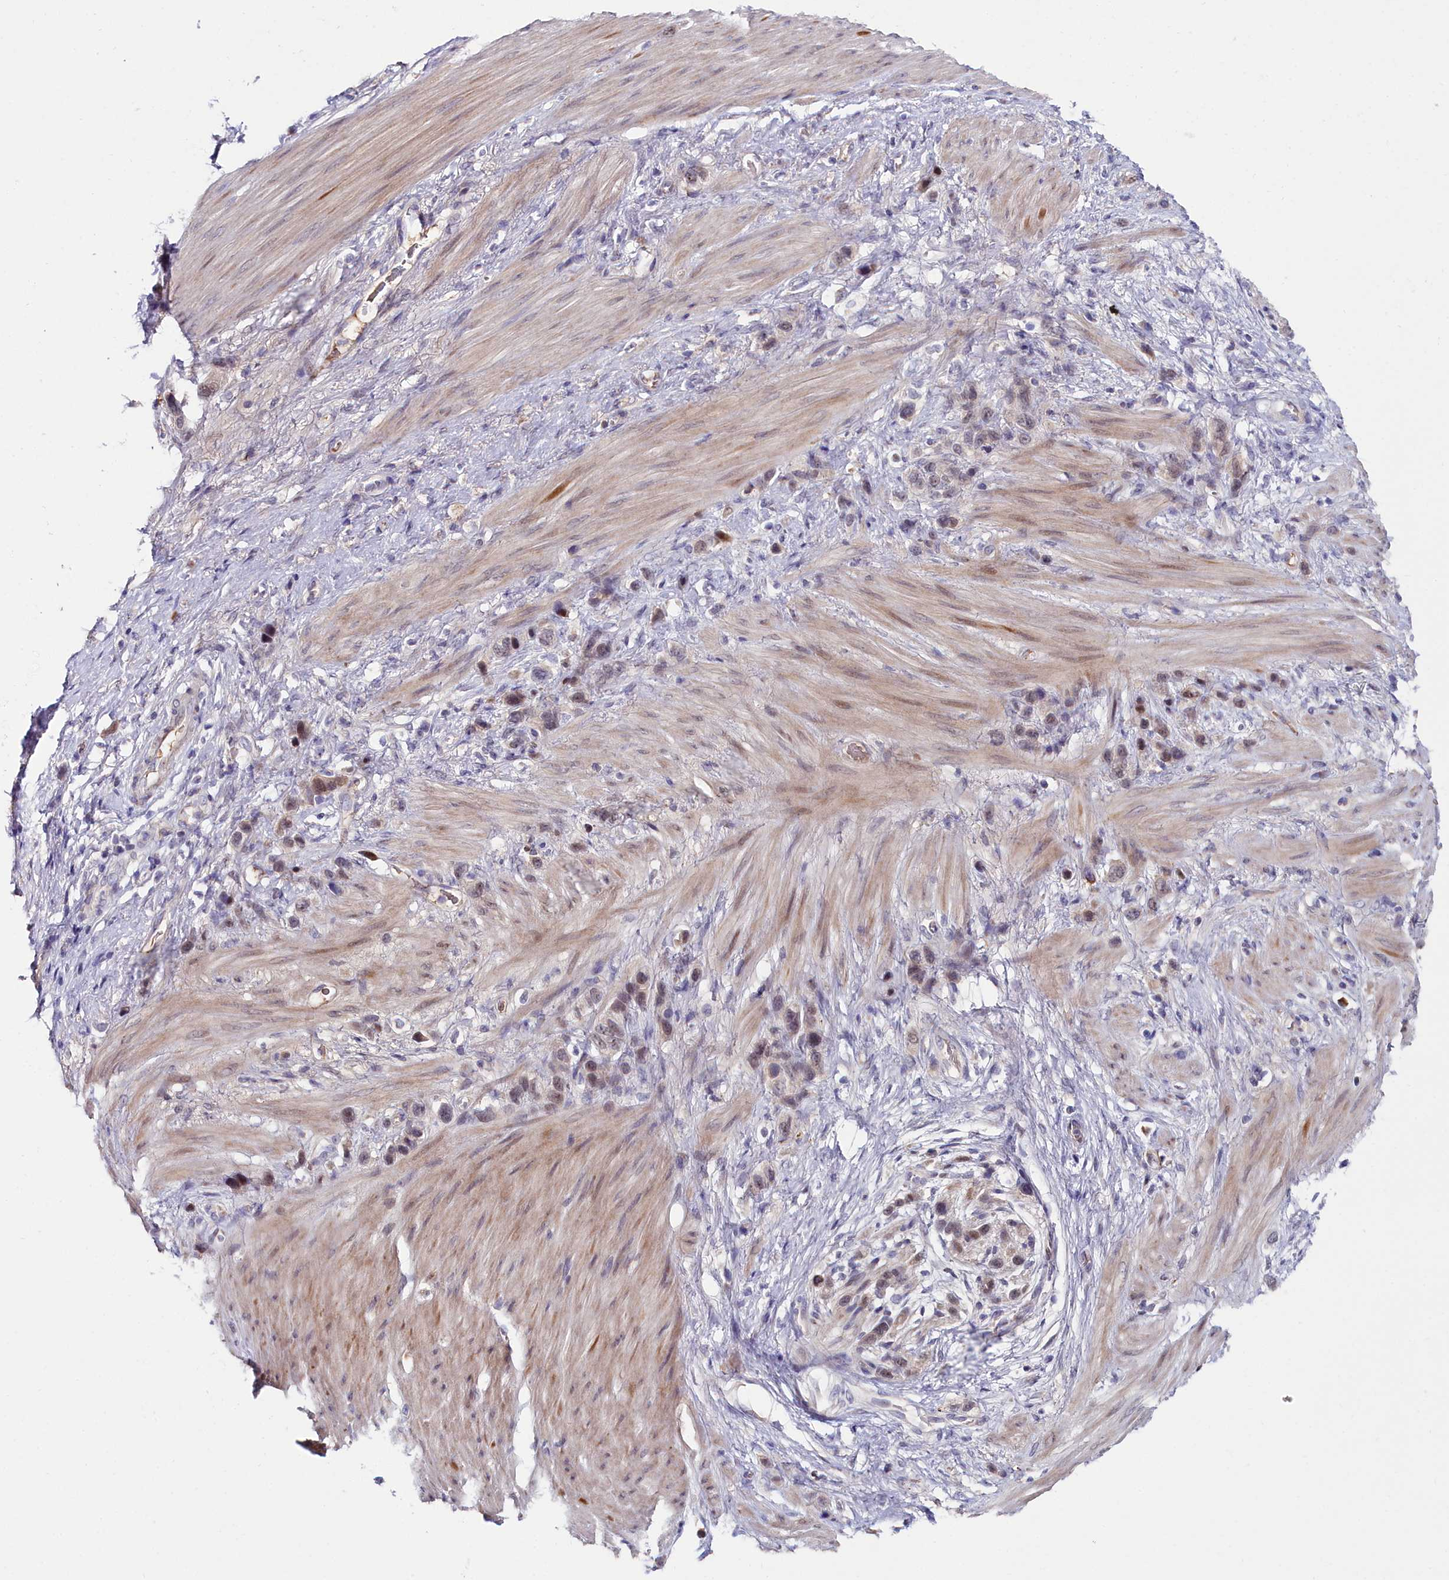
{"staining": {"intensity": "weak", "quantity": ">75%", "location": "nuclear"}, "tissue": "stomach cancer", "cell_type": "Tumor cells", "image_type": "cancer", "snomed": [{"axis": "morphology", "description": "Adenocarcinoma, NOS"}, {"axis": "morphology", "description": "Adenocarcinoma, High grade"}, {"axis": "topography", "description": "Stomach, upper"}, {"axis": "topography", "description": "Stomach, lower"}], "caption": "A low amount of weak nuclear expression is present in approximately >75% of tumor cells in stomach adenocarcinoma tissue.", "gene": "KCTD18", "patient": {"sex": "female", "age": 65}}